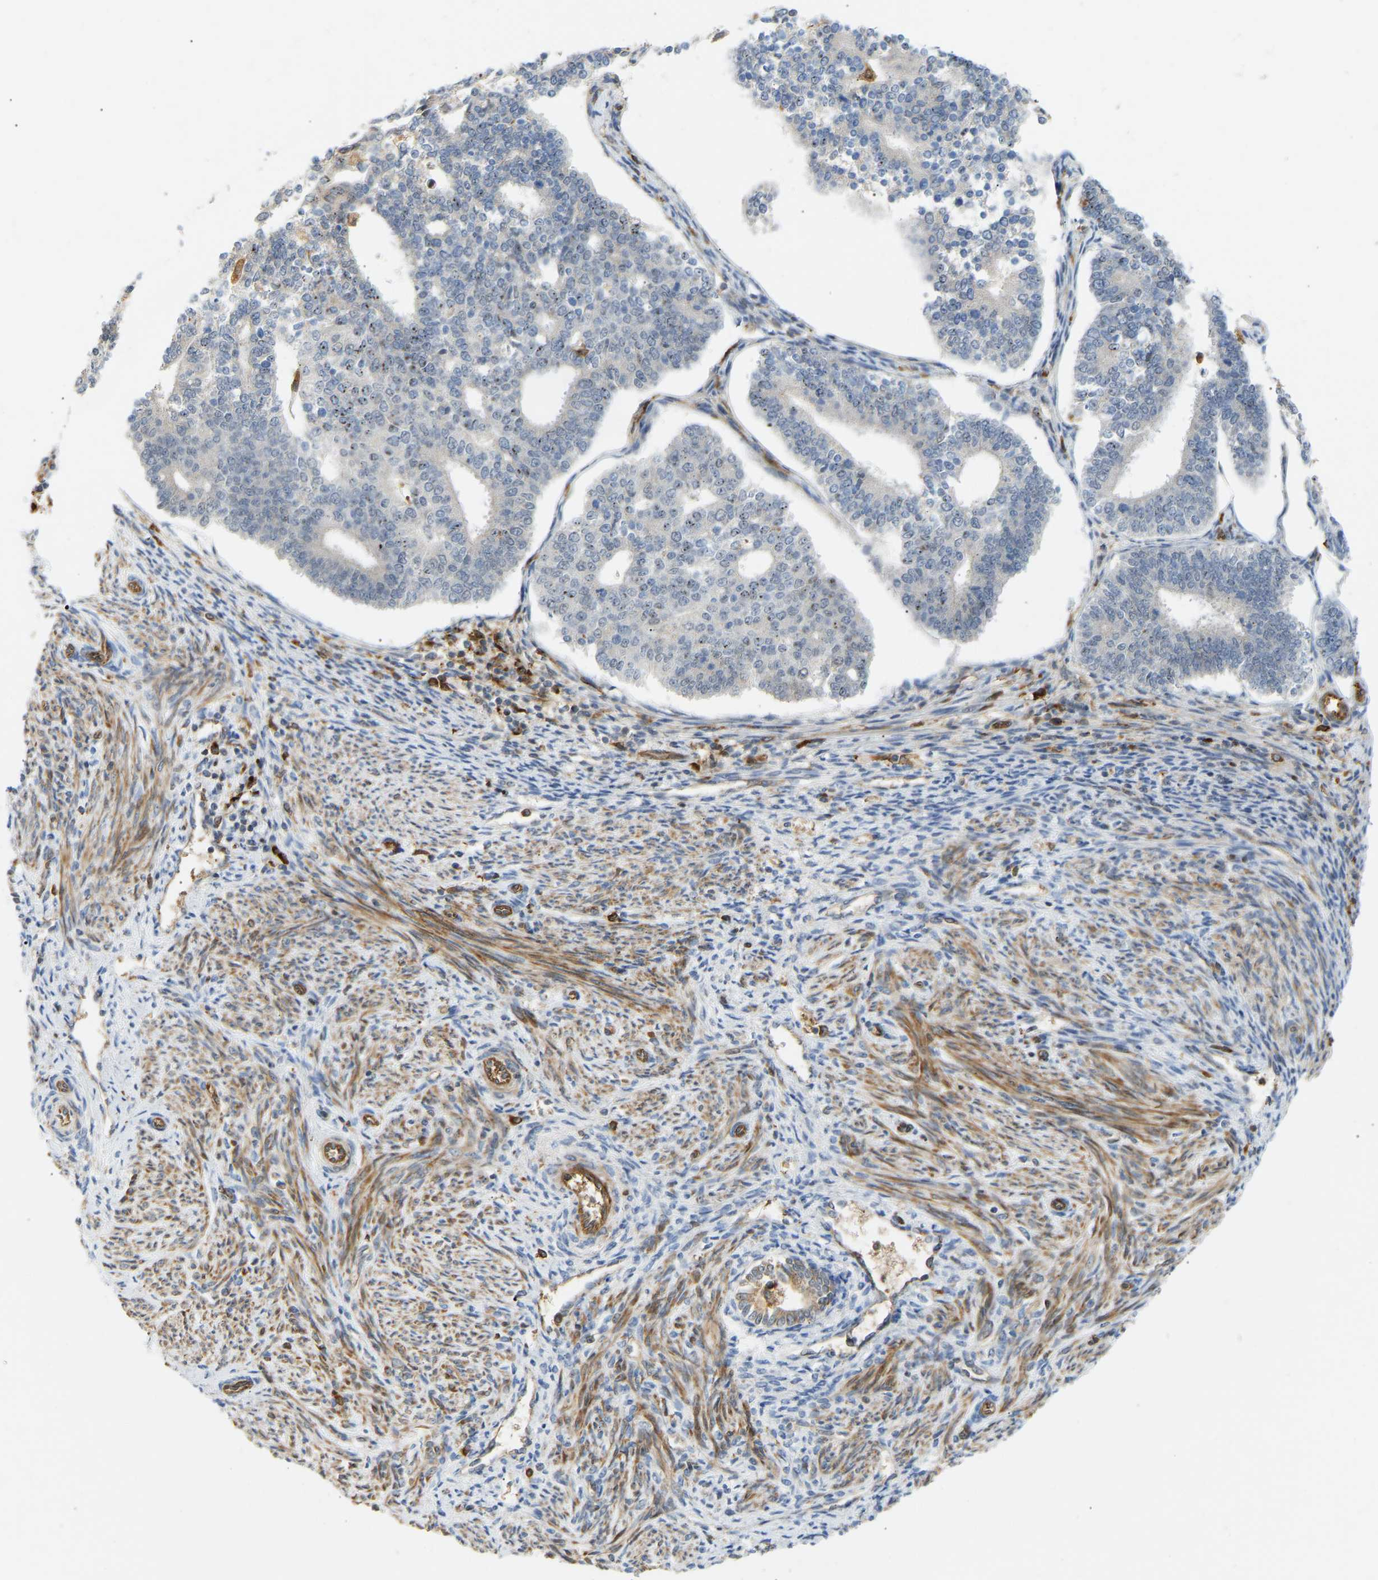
{"staining": {"intensity": "negative", "quantity": "none", "location": "none"}, "tissue": "endometrial cancer", "cell_type": "Tumor cells", "image_type": "cancer", "snomed": [{"axis": "morphology", "description": "Adenocarcinoma, NOS"}, {"axis": "topography", "description": "Endometrium"}], "caption": "Tumor cells show no significant expression in adenocarcinoma (endometrial).", "gene": "PLCG2", "patient": {"sex": "female", "age": 70}}